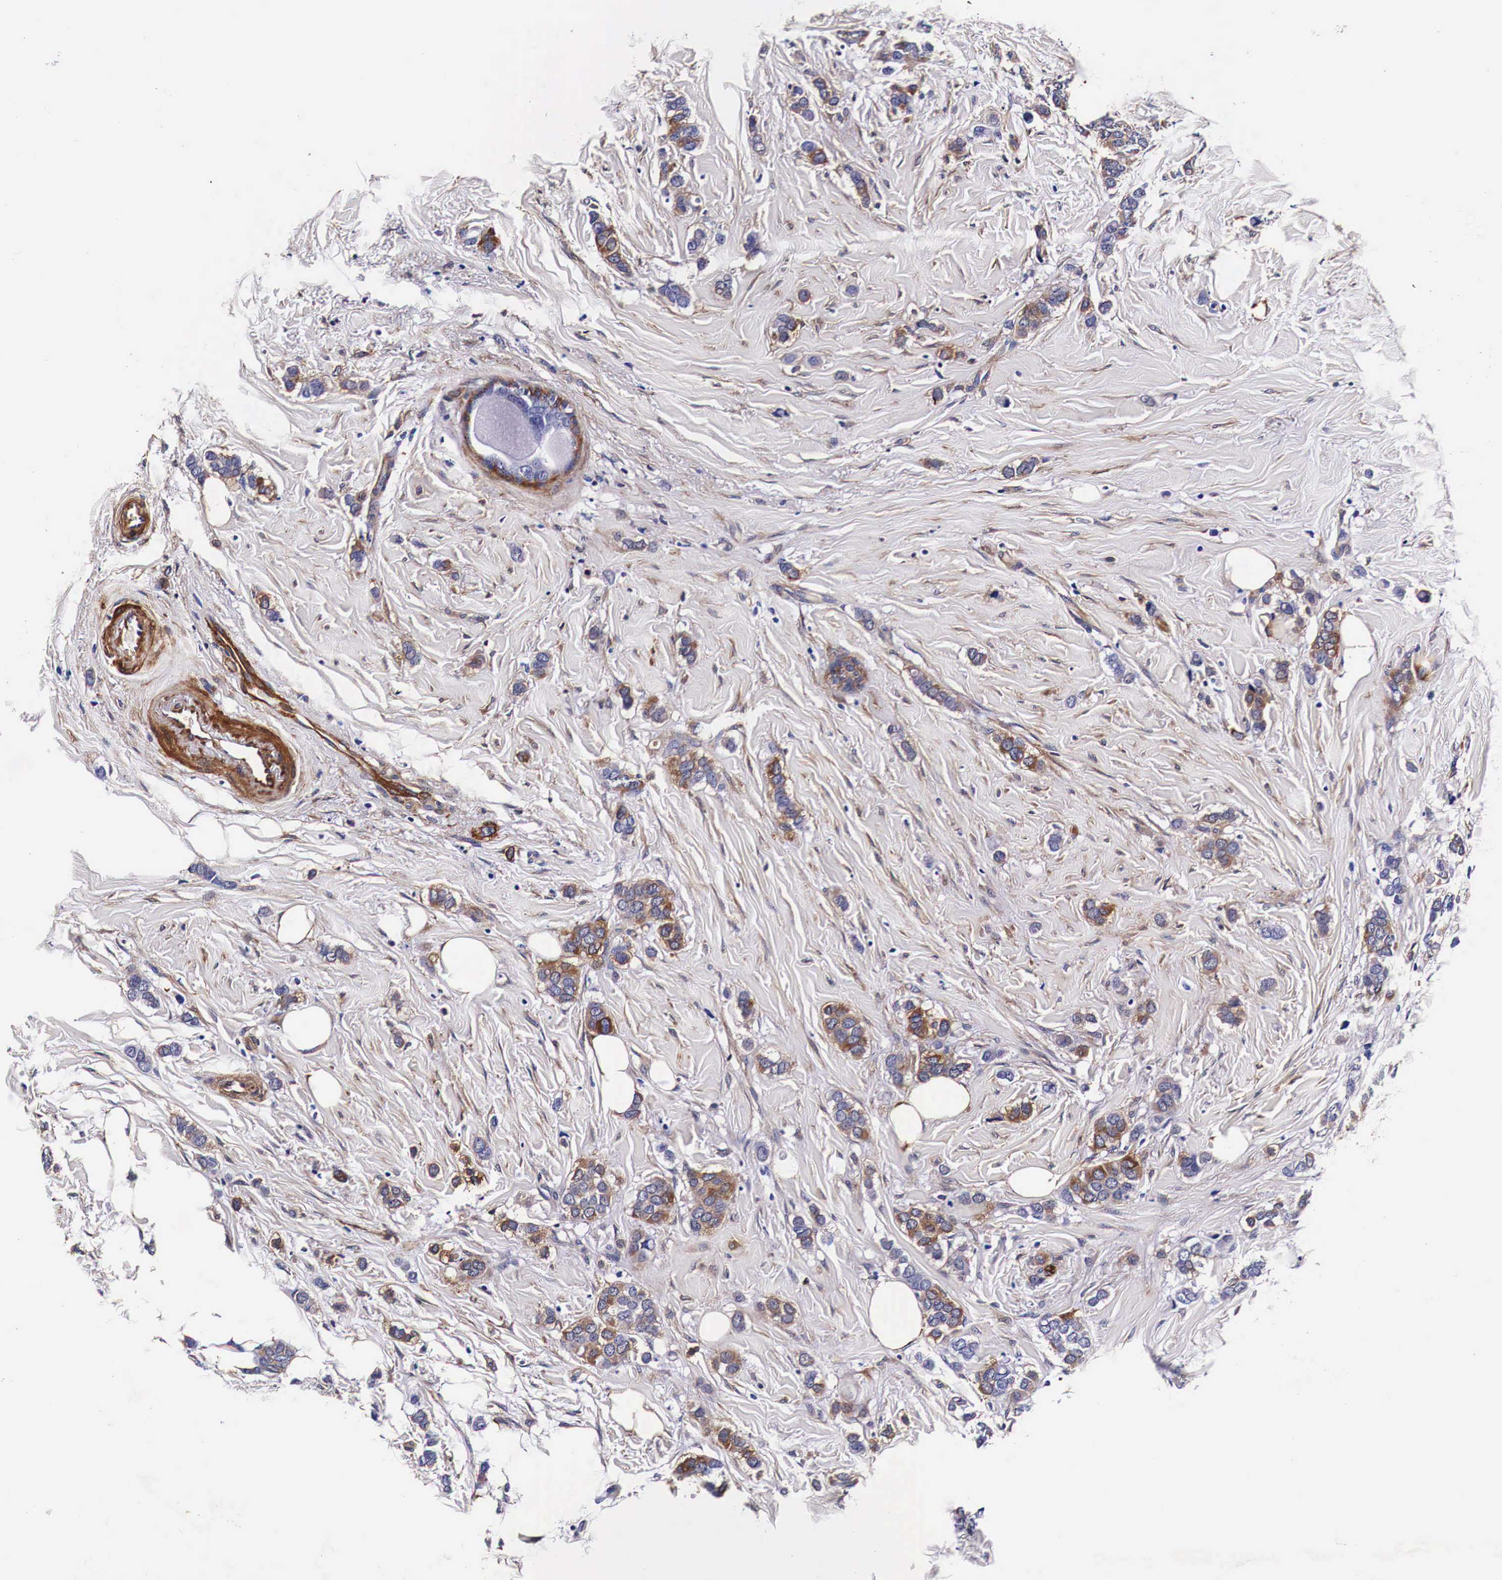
{"staining": {"intensity": "moderate", "quantity": "25%-75%", "location": "cytoplasmic/membranous"}, "tissue": "breast cancer", "cell_type": "Tumor cells", "image_type": "cancer", "snomed": [{"axis": "morphology", "description": "Duct carcinoma"}, {"axis": "topography", "description": "Breast"}], "caption": "Breast intraductal carcinoma stained for a protein (brown) demonstrates moderate cytoplasmic/membranous positive staining in about 25%-75% of tumor cells.", "gene": "HSPB1", "patient": {"sex": "female", "age": 72}}